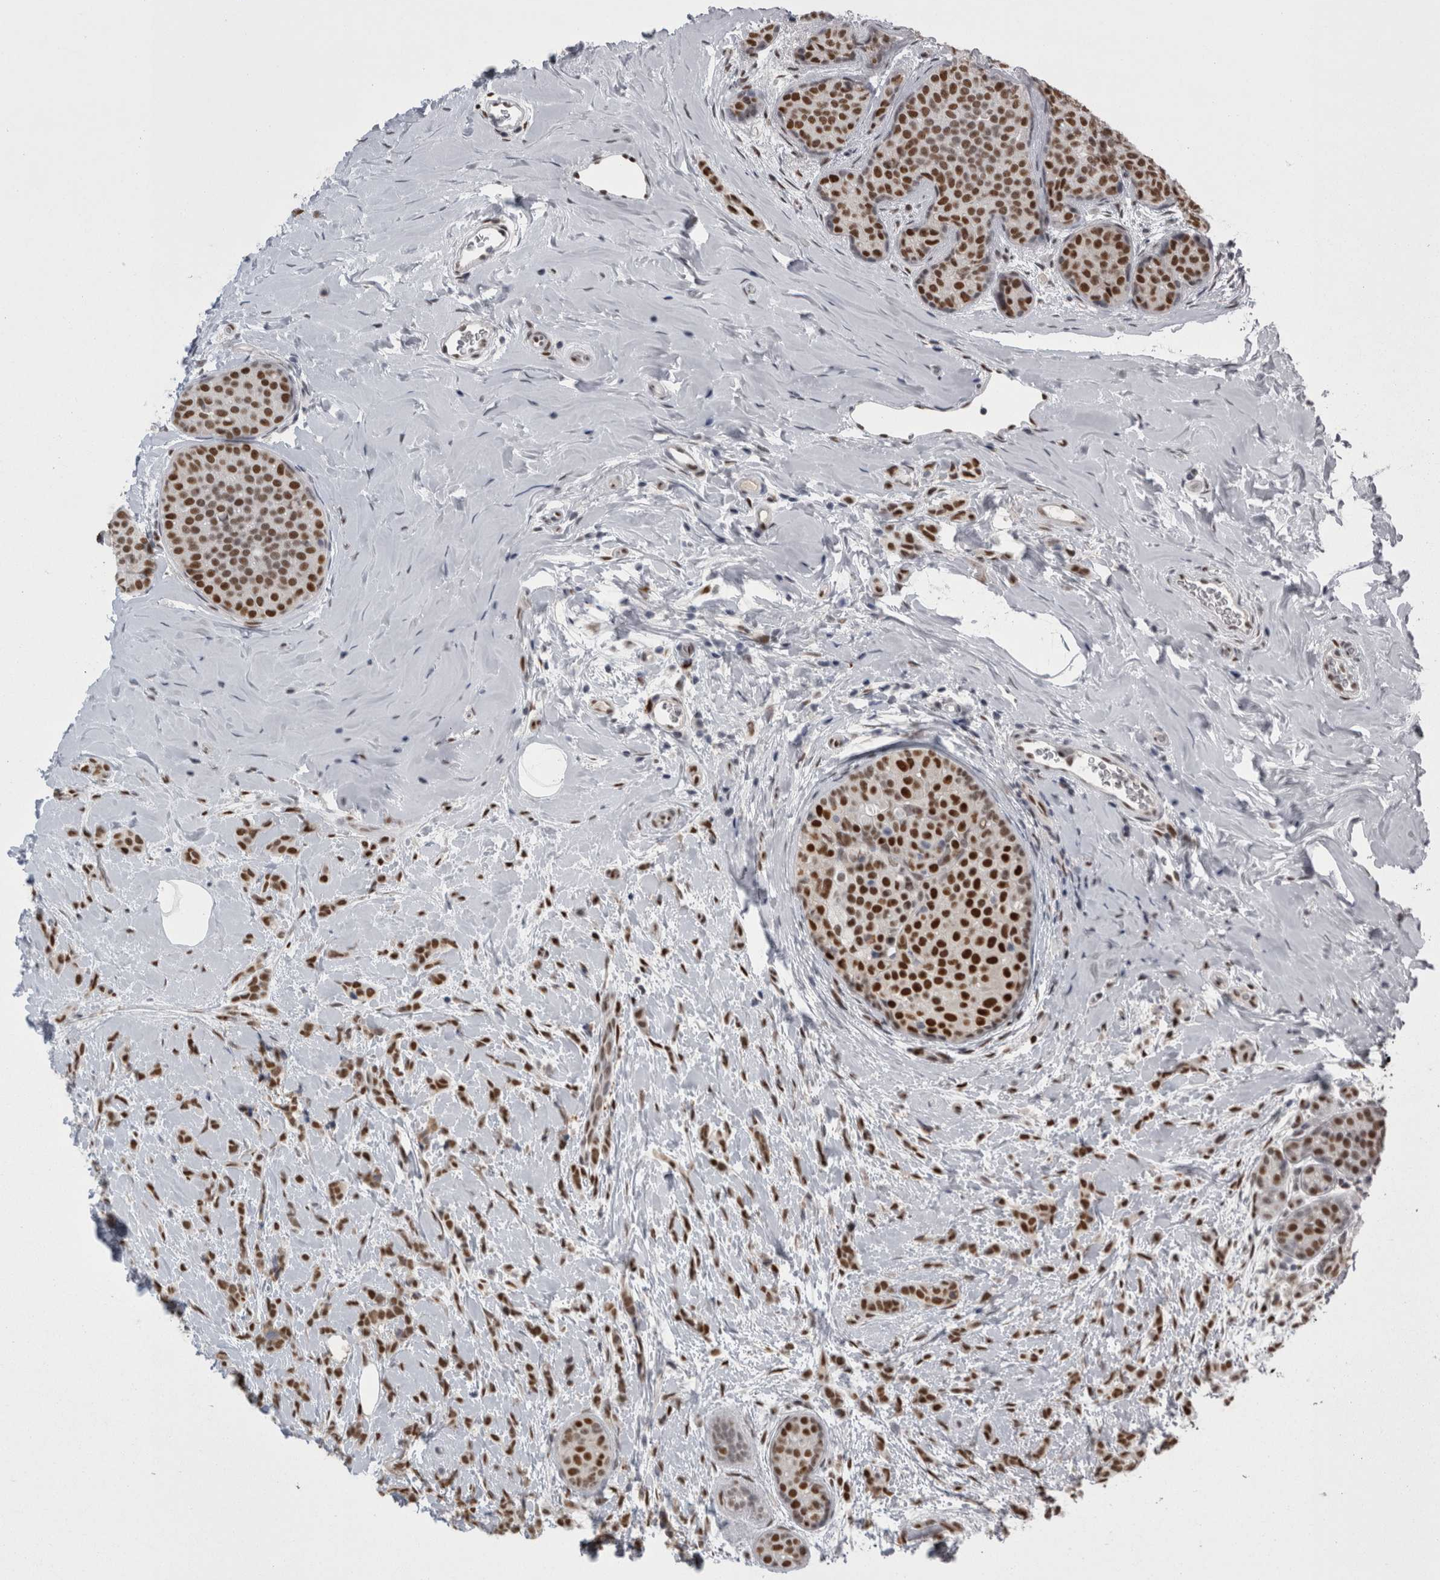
{"staining": {"intensity": "strong", "quantity": ">75%", "location": "nuclear"}, "tissue": "breast cancer", "cell_type": "Tumor cells", "image_type": "cancer", "snomed": [{"axis": "morphology", "description": "Lobular carcinoma, in situ"}, {"axis": "morphology", "description": "Lobular carcinoma"}, {"axis": "topography", "description": "Breast"}], "caption": "Immunohistochemistry histopathology image of neoplastic tissue: human breast cancer stained using immunohistochemistry displays high levels of strong protein expression localized specifically in the nuclear of tumor cells, appearing as a nuclear brown color.", "gene": "C1orf54", "patient": {"sex": "female", "age": 41}}